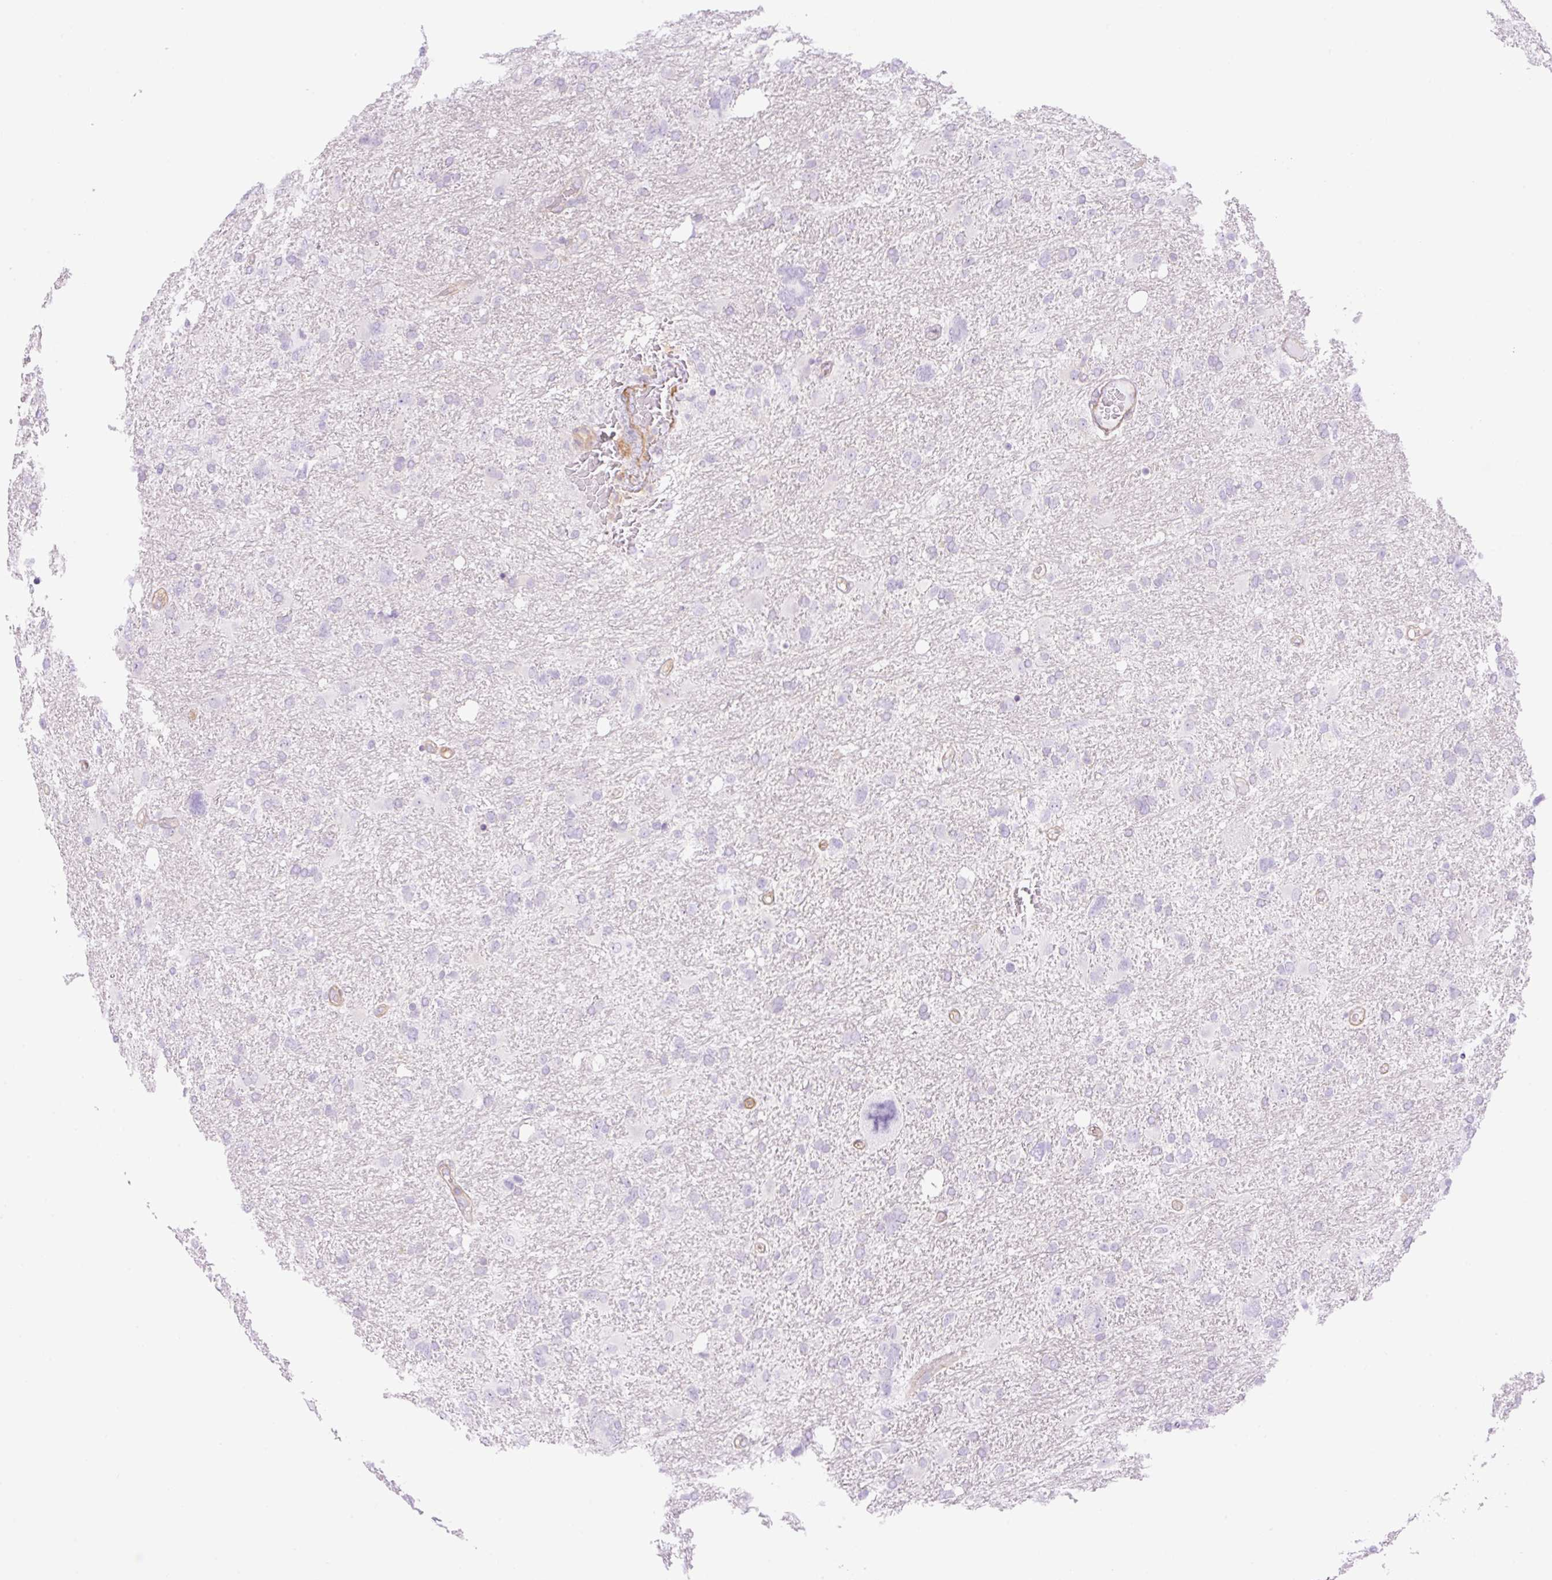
{"staining": {"intensity": "negative", "quantity": "none", "location": "none"}, "tissue": "glioma", "cell_type": "Tumor cells", "image_type": "cancer", "snomed": [{"axis": "morphology", "description": "Glioma, malignant, High grade"}, {"axis": "topography", "description": "Brain"}], "caption": "Glioma stained for a protein using immunohistochemistry (IHC) shows no positivity tumor cells.", "gene": "EHD3", "patient": {"sex": "male", "age": 61}}